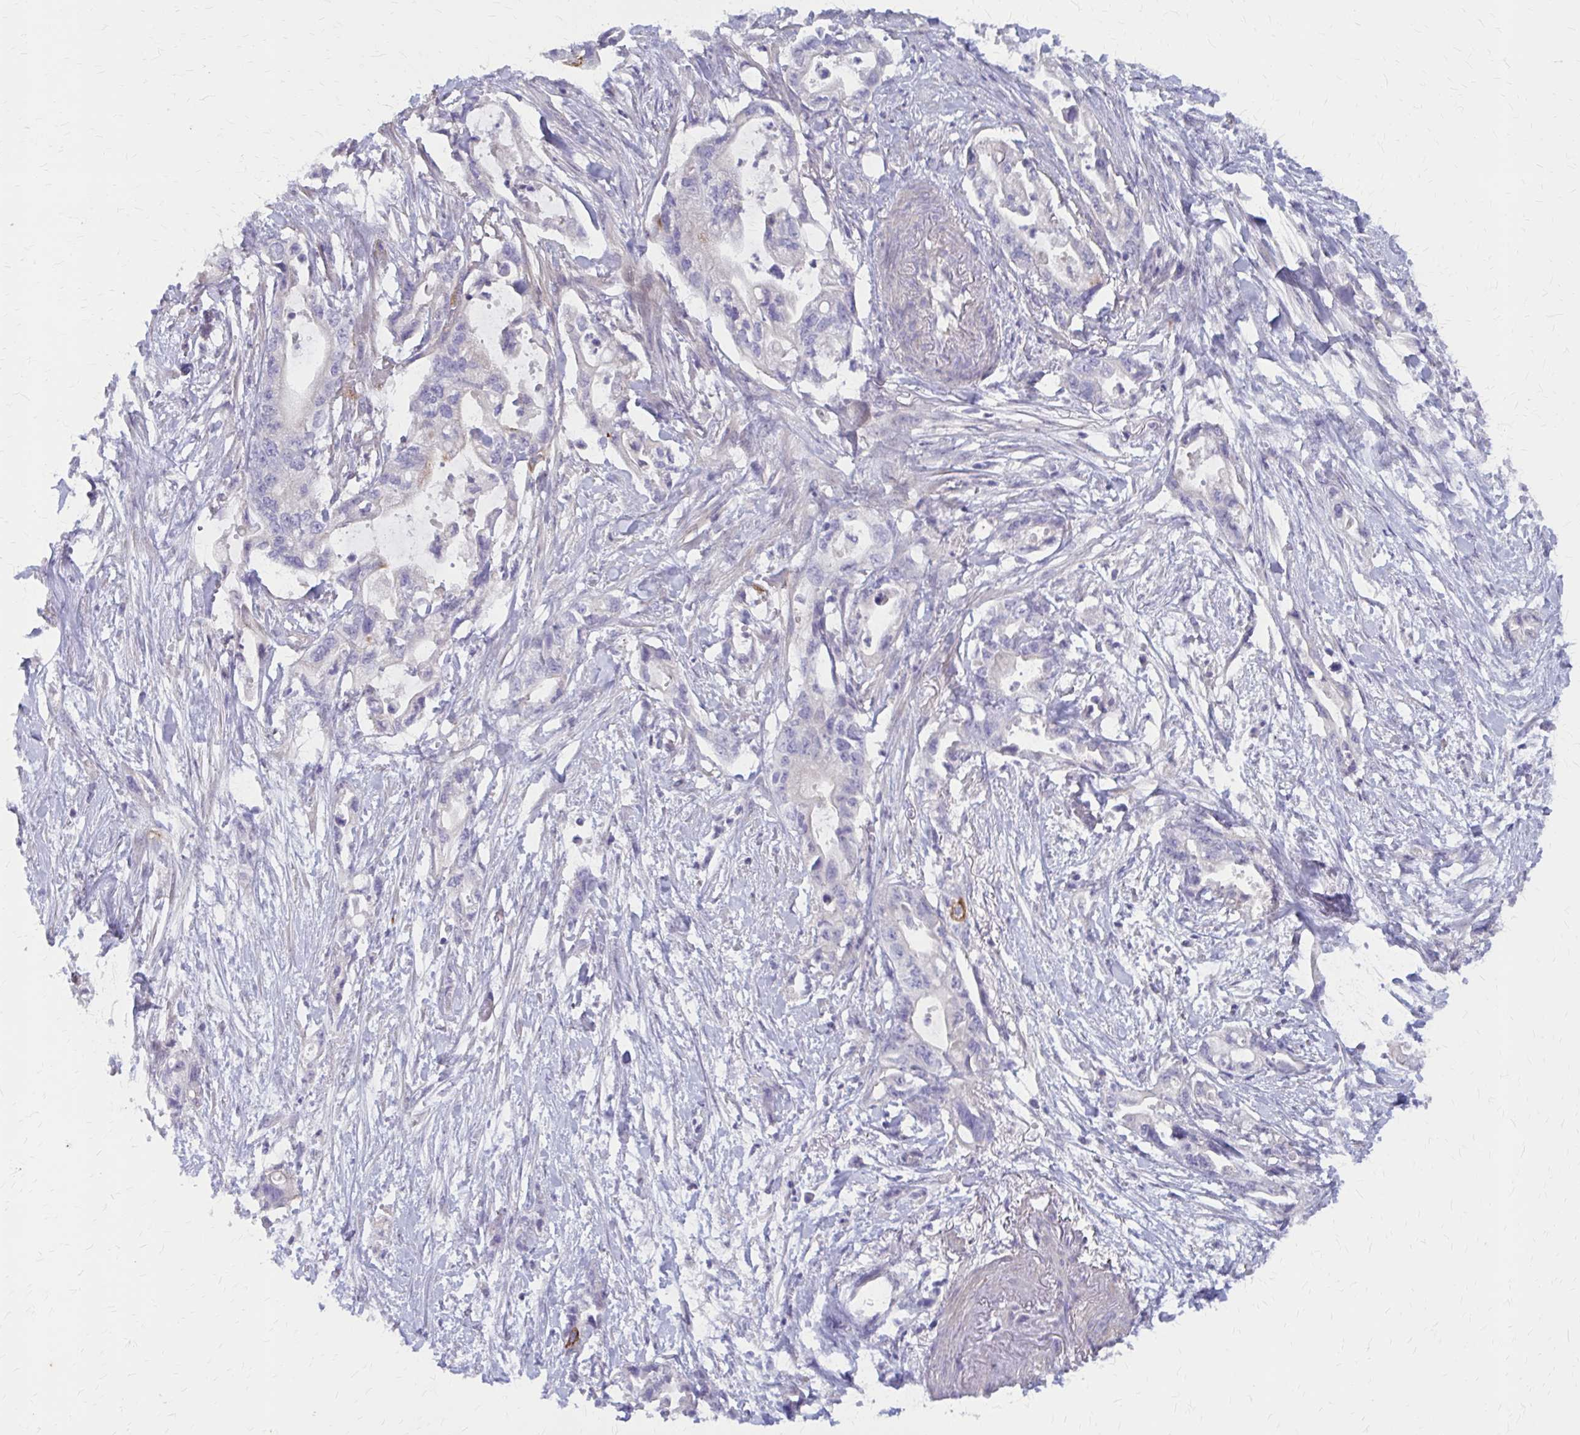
{"staining": {"intensity": "negative", "quantity": "none", "location": "none"}, "tissue": "pancreatic cancer", "cell_type": "Tumor cells", "image_type": "cancer", "snomed": [{"axis": "morphology", "description": "Adenocarcinoma, NOS"}, {"axis": "topography", "description": "Pancreas"}], "caption": "Human adenocarcinoma (pancreatic) stained for a protein using immunohistochemistry (IHC) shows no positivity in tumor cells.", "gene": "GLYATL2", "patient": {"sex": "female", "age": 72}}